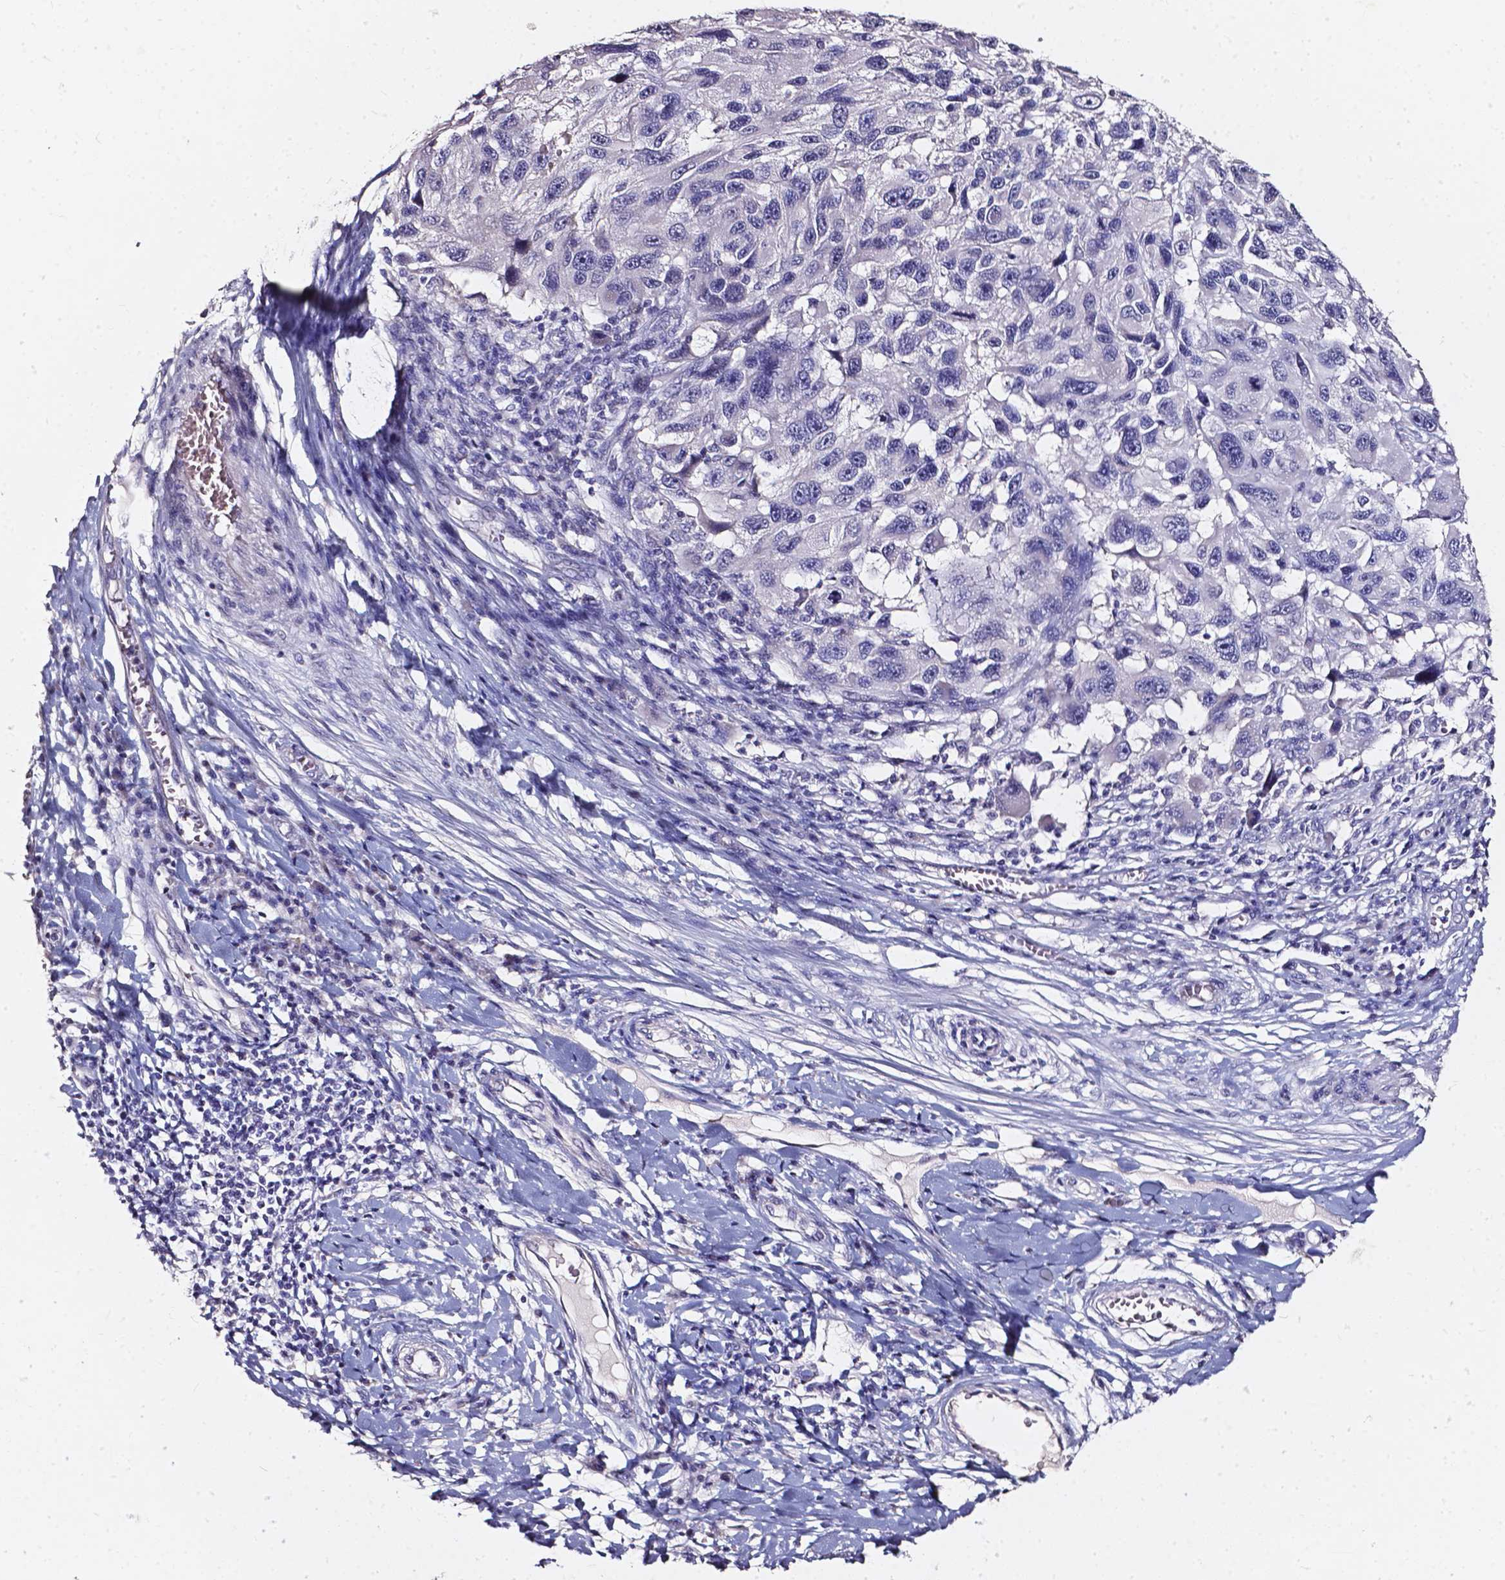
{"staining": {"intensity": "negative", "quantity": "none", "location": "none"}, "tissue": "melanoma", "cell_type": "Tumor cells", "image_type": "cancer", "snomed": [{"axis": "morphology", "description": "Malignant melanoma, NOS"}, {"axis": "topography", "description": "Skin"}], "caption": "Tumor cells show no significant protein staining in melanoma.", "gene": "AKR1B10", "patient": {"sex": "male", "age": 53}}